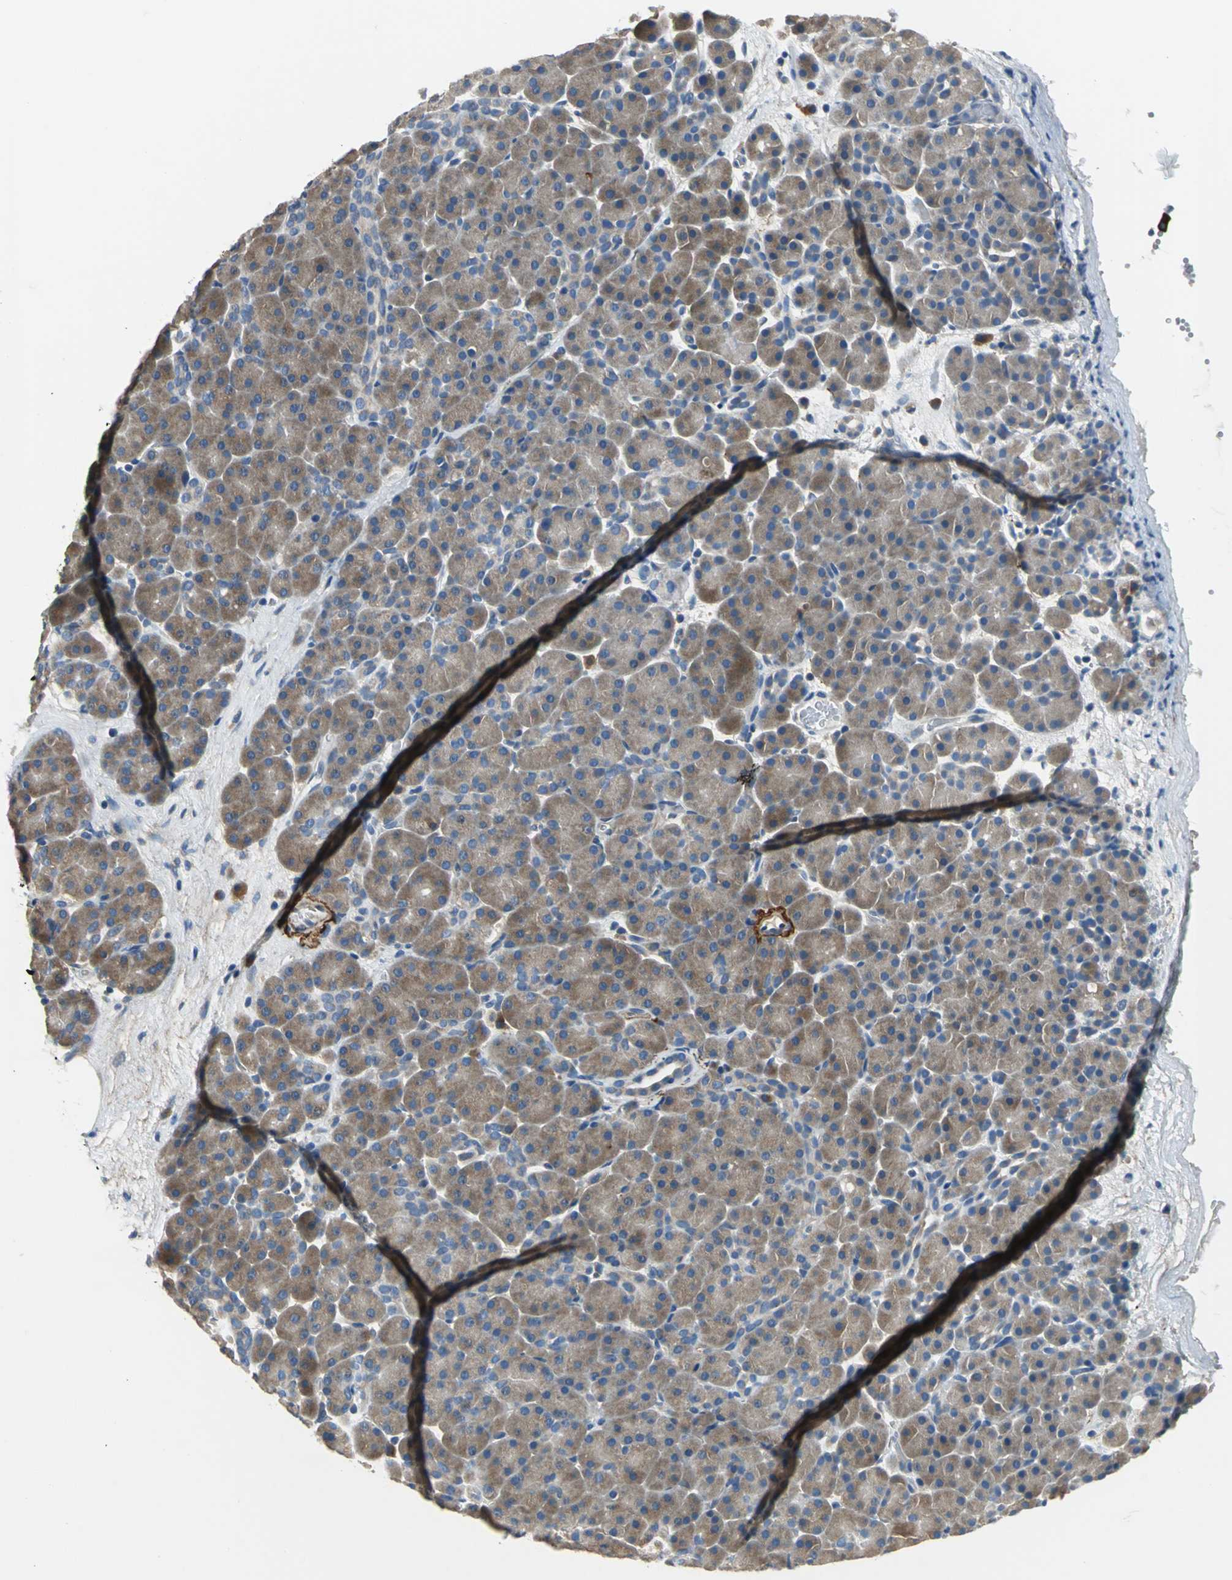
{"staining": {"intensity": "moderate", "quantity": ">75%", "location": "cytoplasmic/membranous"}, "tissue": "pancreas", "cell_type": "Exocrine glandular cells", "image_type": "normal", "snomed": [{"axis": "morphology", "description": "Normal tissue, NOS"}, {"axis": "topography", "description": "Pancreas"}], "caption": "A high-resolution micrograph shows IHC staining of unremarkable pancreas, which exhibits moderate cytoplasmic/membranous expression in about >75% of exocrine glandular cells. (DAB (3,3'-diaminobenzidine) IHC, brown staining for protein, blue staining for nuclei).", "gene": "SLC16A7", "patient": {"sex": "male", "age": 66}}